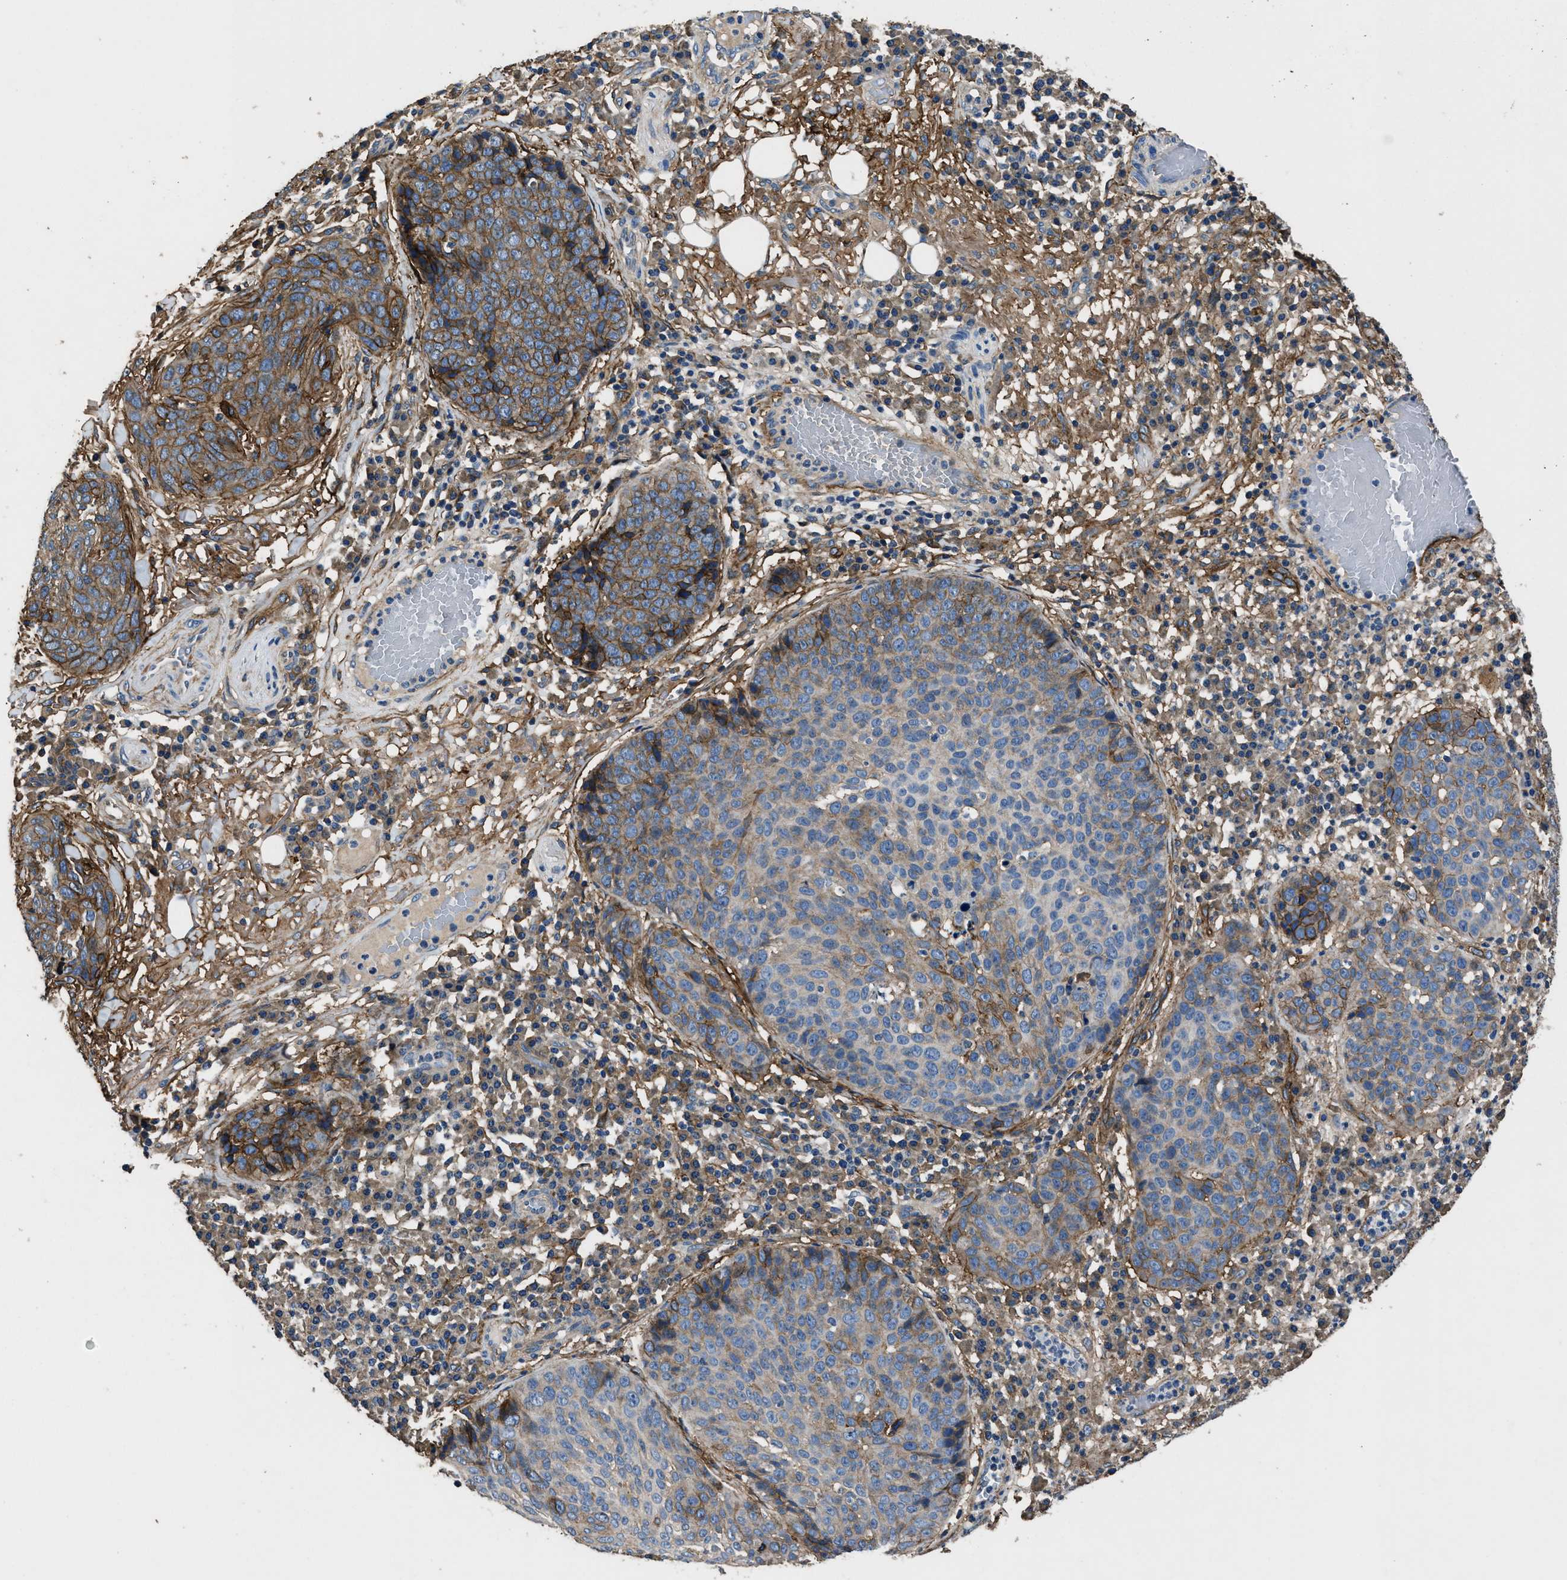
{"staining": {"intensity": "moderate", "quantity": "25%-75%", "location": "cytoplasmic/membranous"}, "tissue": "skin cancer", "cell_type": "Tumor cells", "image_type": "cancer", "snomed": [{"axis": "morphology", "description": "Squamous cell carcinoma in situ, NOS"}, {"axis": "morphology", "description": "Squamous cell carcinoma, NOS"}, {"axis": "topography", "description": "Skin"}], "caption": "A micrograph of skin cancer (squamous cell carcinoma) stained for a protein shows moderate cytoplasmic/membranous brown staining in tumor cells.", "gene": "CD276", "patient": {"sex": "male", "age": 93}}